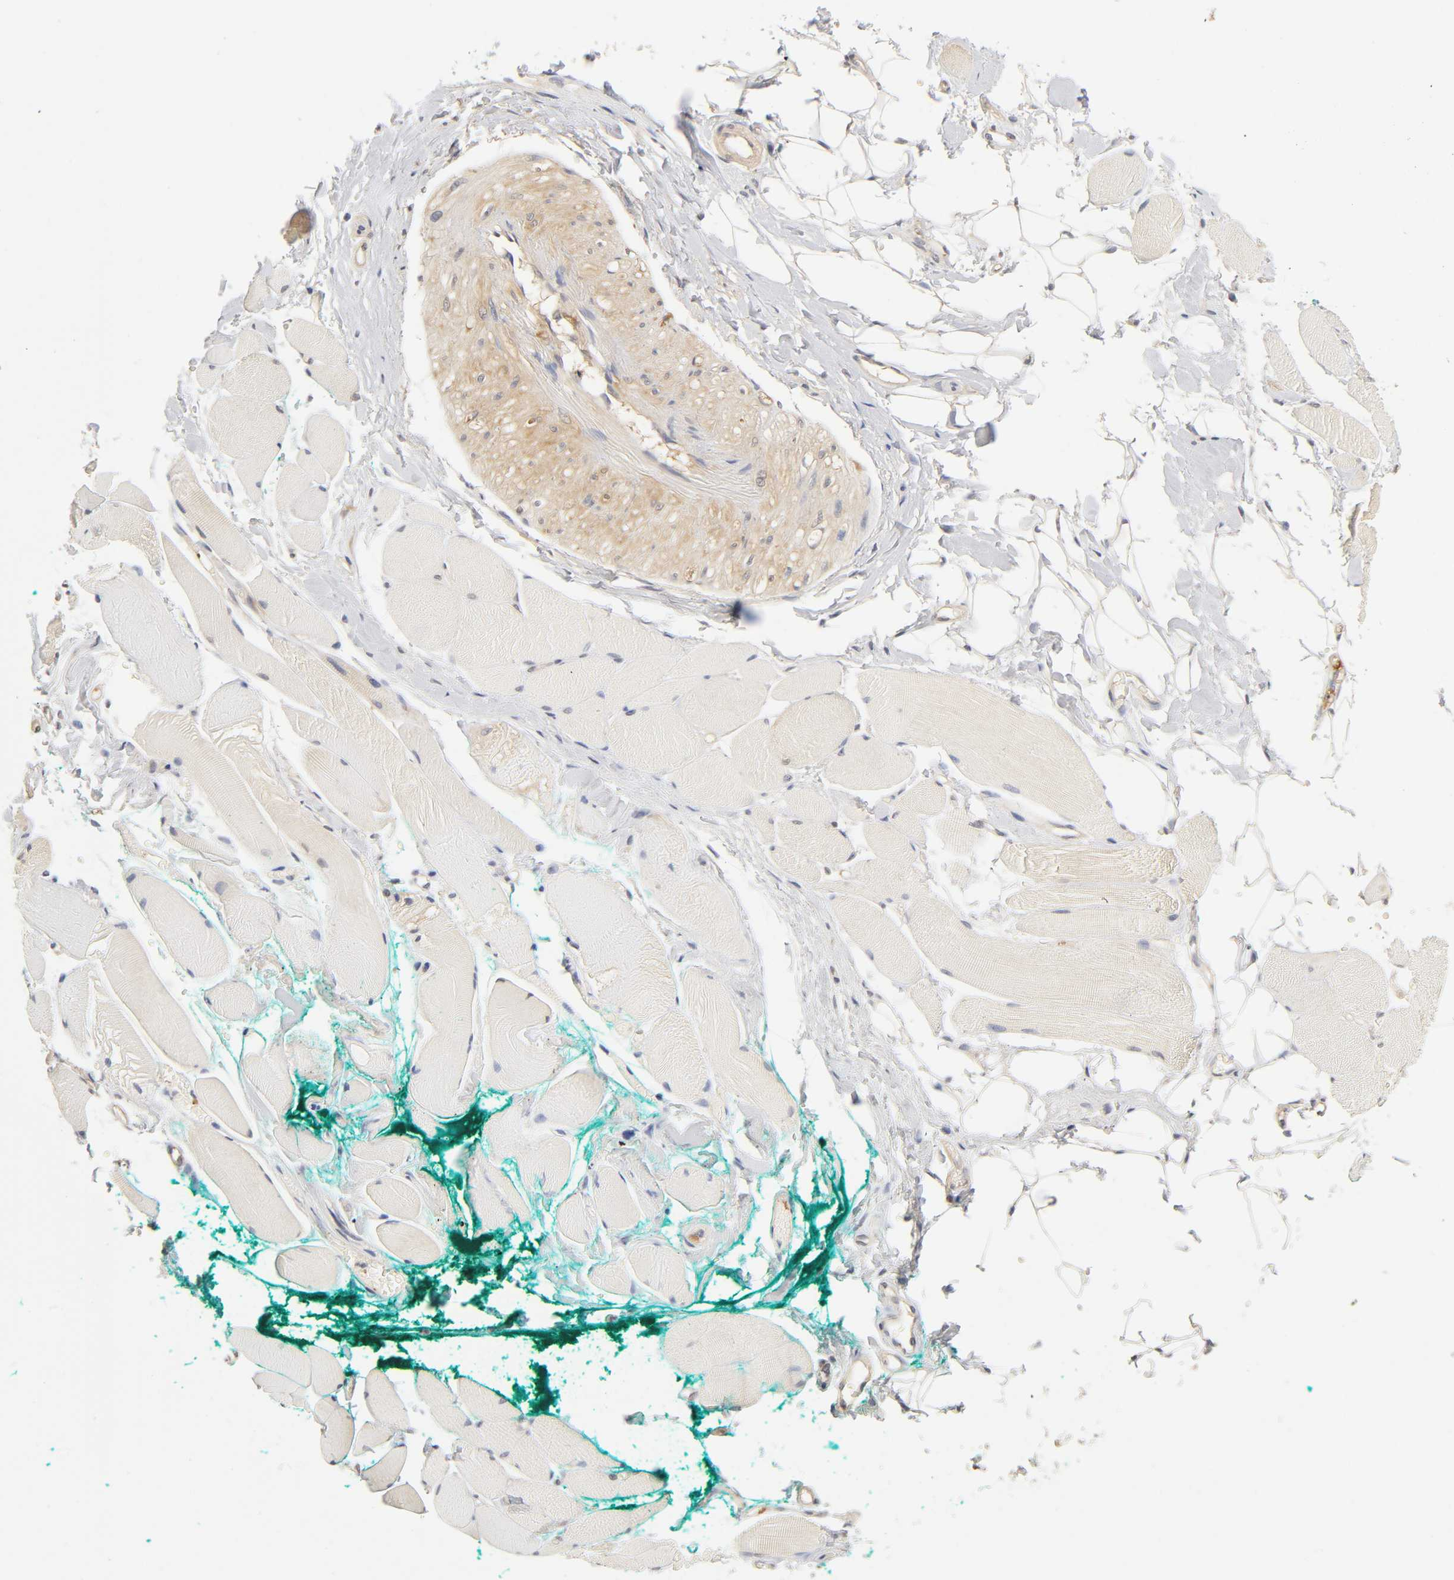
{"staining": {"intensity": "negative", "quantity": "none", "location": "none"}, "tissue": "skeletal muscle", "cell_type": "Myocytes", "image_type": "normal", "snomed": [{"axis": "morphology", "description": "Normal tissue, NOS"}, {"axis": "topography", "description": "Skeletal muscle"}, {"axis": "topography", "description": "Peripheral nerve tissue"}], "caption": "Protein analysis of normal skeletal muscle exhibits no significant staining in myocytes. The staining was performed using DAB (3,3'-diaminobenzidine) to visualize the protein expression in brown, while the nuclei were stained in blue with hematoxylin (Magnification: 20x).", "gene": "PDE5A", "patient": {"sex": "female", "age": 84}}